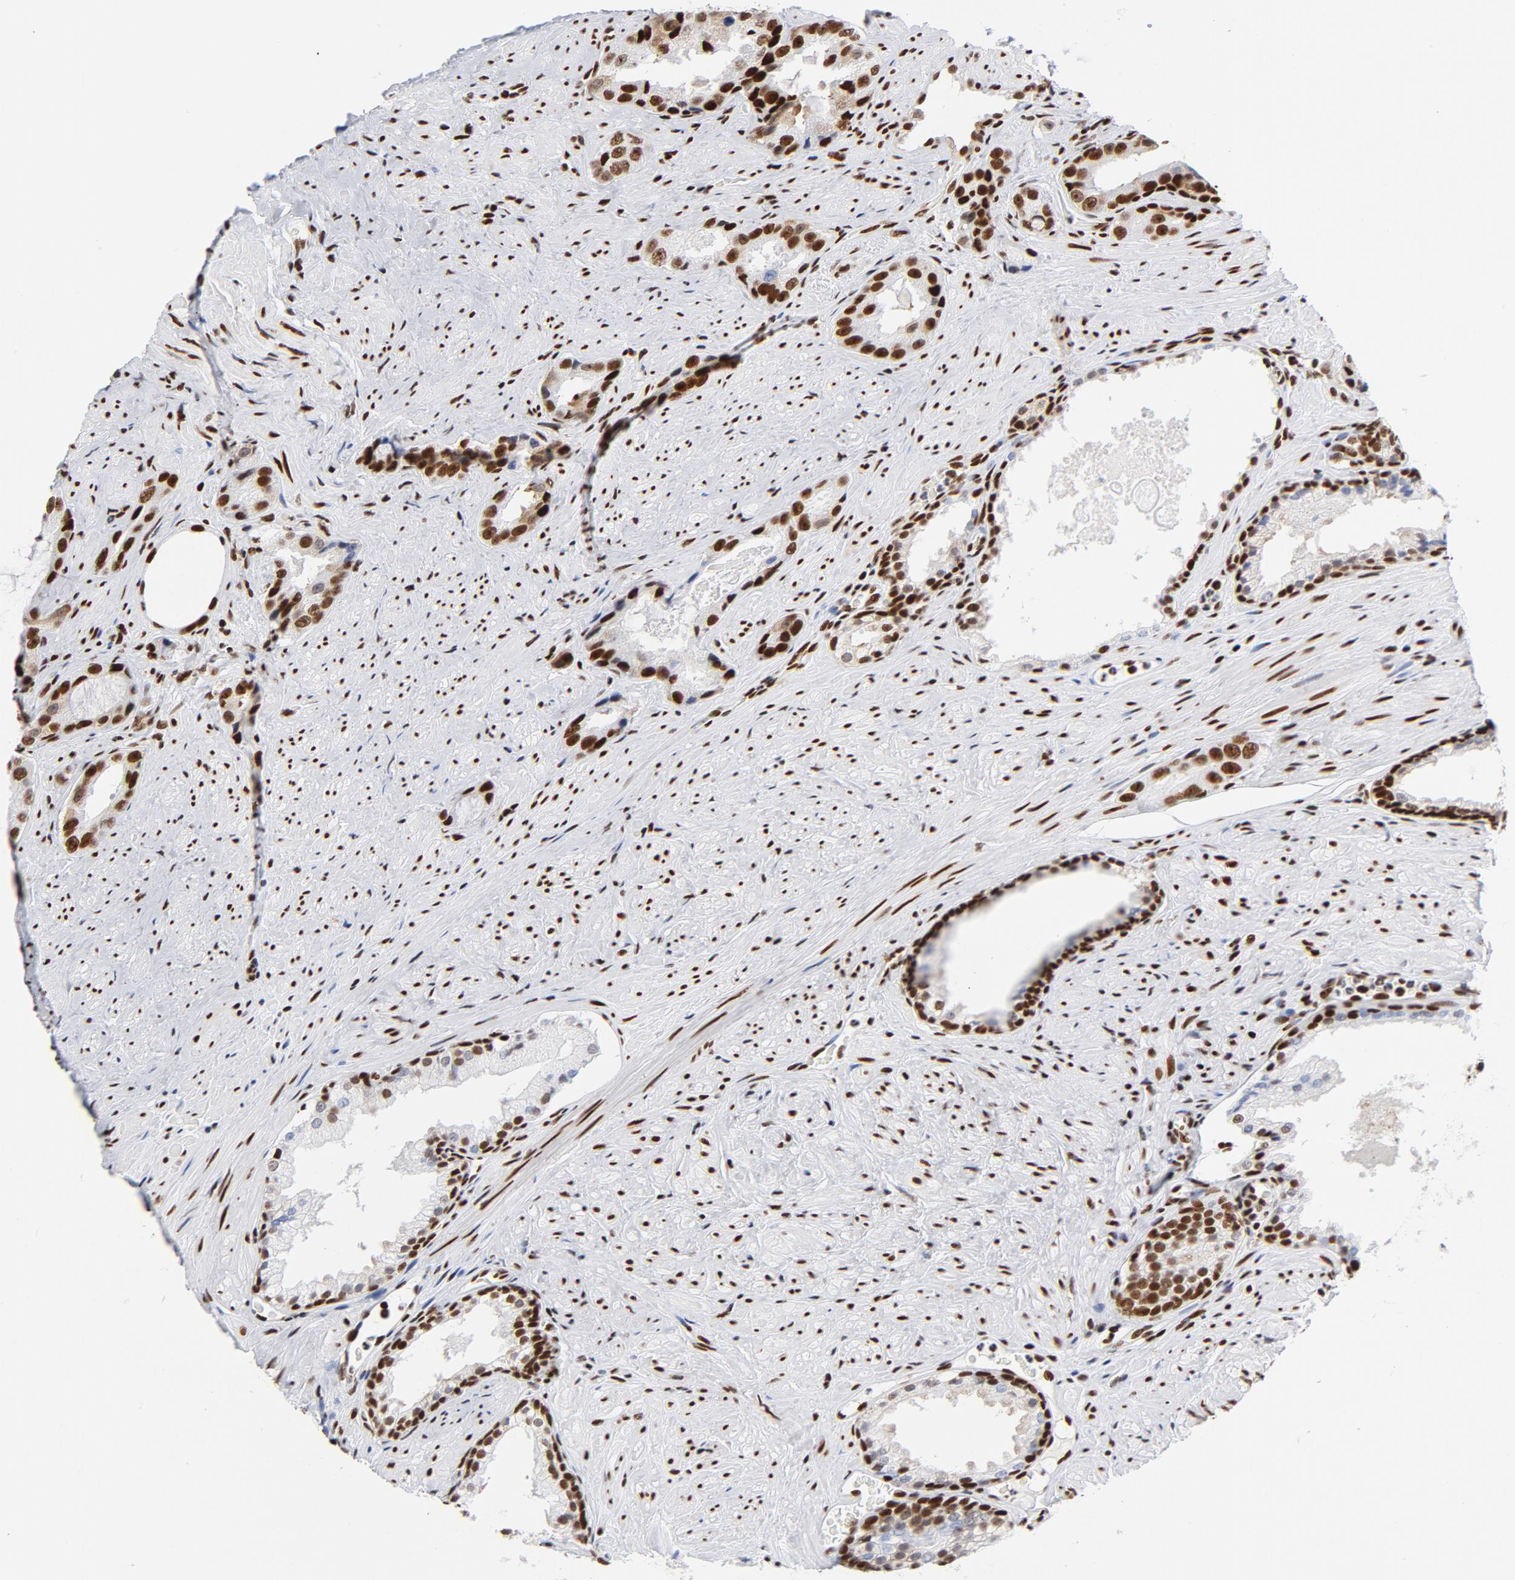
{"staining": {"intensity": "strong", "quantity": ">75%", "location": "nuclear"}, "tissue": "prostate cancer", "cell_type": "Tumor cells", "image_type": "cancer", "snomed": [{"axis": "morphology", "description": "Adenocarcinoma, Medium grade"}, {"axis": "topography", "description": "Prostate"}], "caption": "Immunohistochemical staining of prostate adenocarcinoma (medium-grade) demonstrates high levels of strong nuclear expression in about >75% of tumor cells.", "gene": "XRCC5", "patient": {"sex": "male", "age": 60}}